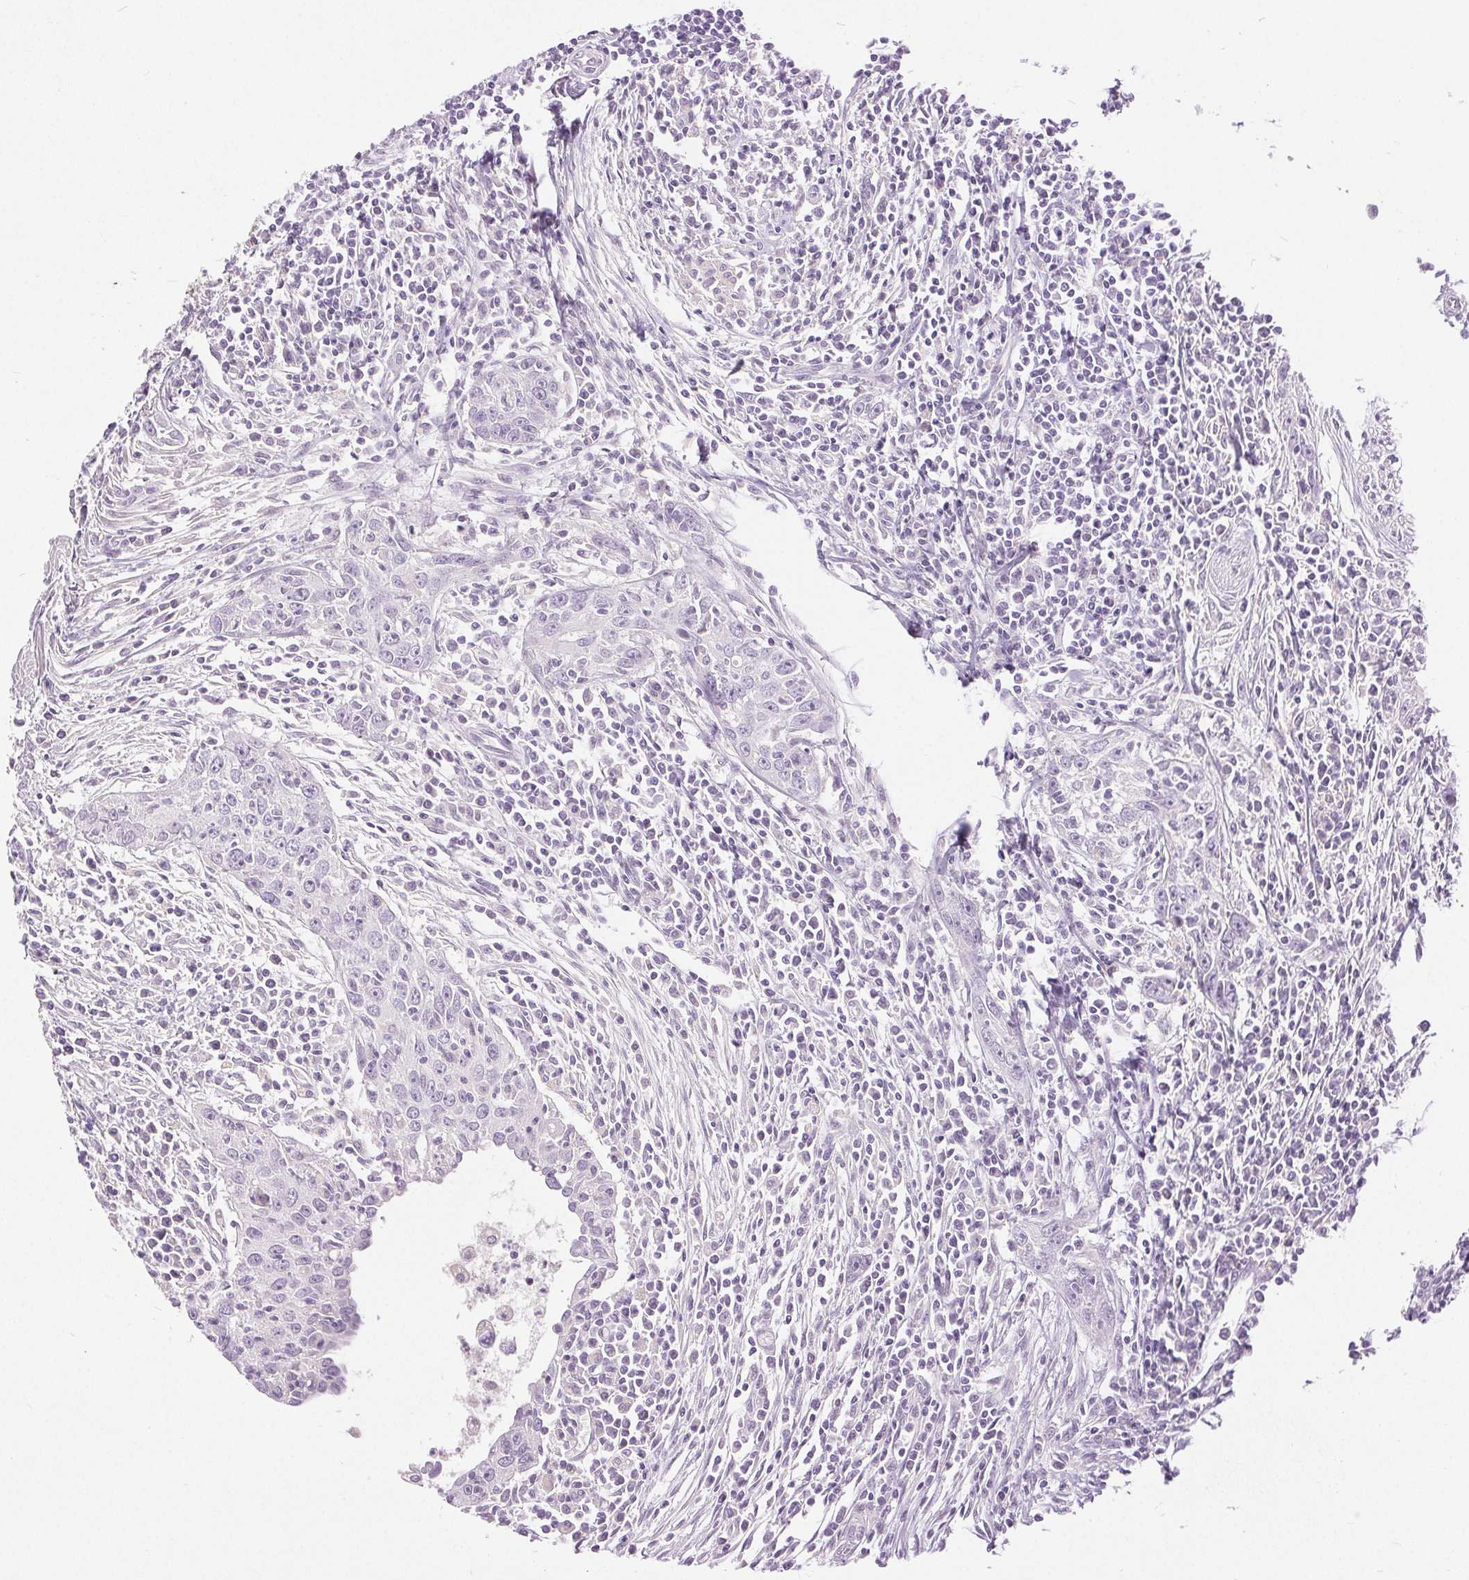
{"staining": {"intensity": "negative", "quantity": "none", "location": "none"}, "tissue": "urothelial cancer", "cell_type": "Tumor cells", "image_type": "cancer", "snomed": [{"axis": "morphology", "description": "Urothelial carcinoma, High grade"}, {"axis": "topography", "description": "Urinary bladder"}], "caption": "The image exhibits no significant expression in tumor cells of urothelial cancer.", "gene": "DSG3", "patient": {"sex": "male", "age": 83}}